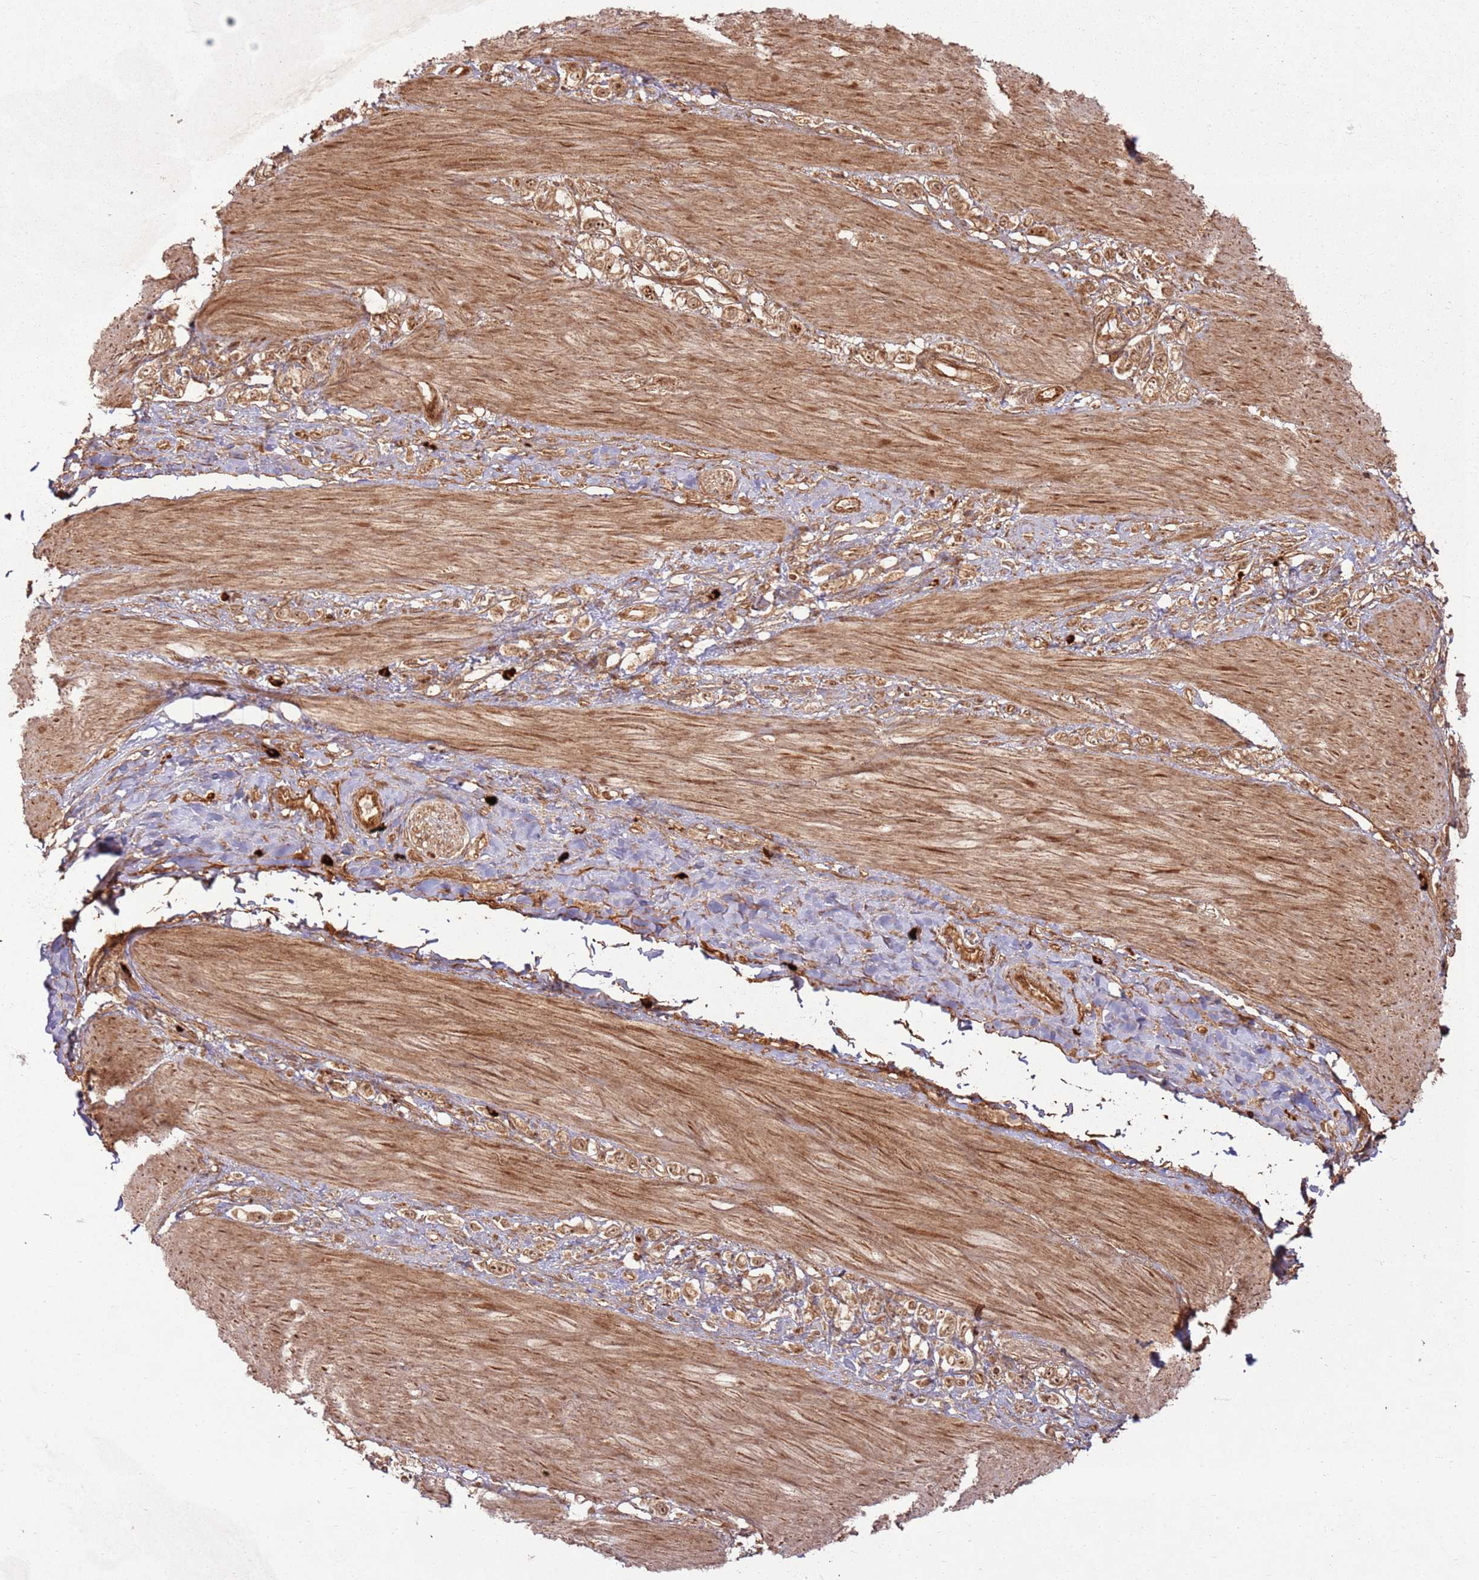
{"staining": {"intensity": "moderate", "quantity": ">75%", "location": "cytoplasmic/membranous,nuclear"}, "tissue": "stomach cancer", "cell_type": "Tumor cells", "image_type": "cancer", "snomed": [{"axis": "morphology", "description": "Adenocarcinoma, NOS"}, {"axis": "topography", "description": "Stomach"}], "caption": "Adenocarcinoma (stomach) stained with a protein marker exhibits moderate staining in tumor cells.", "gene": "TBC1D13", "patient": {"sex": "female", "age": 65}}